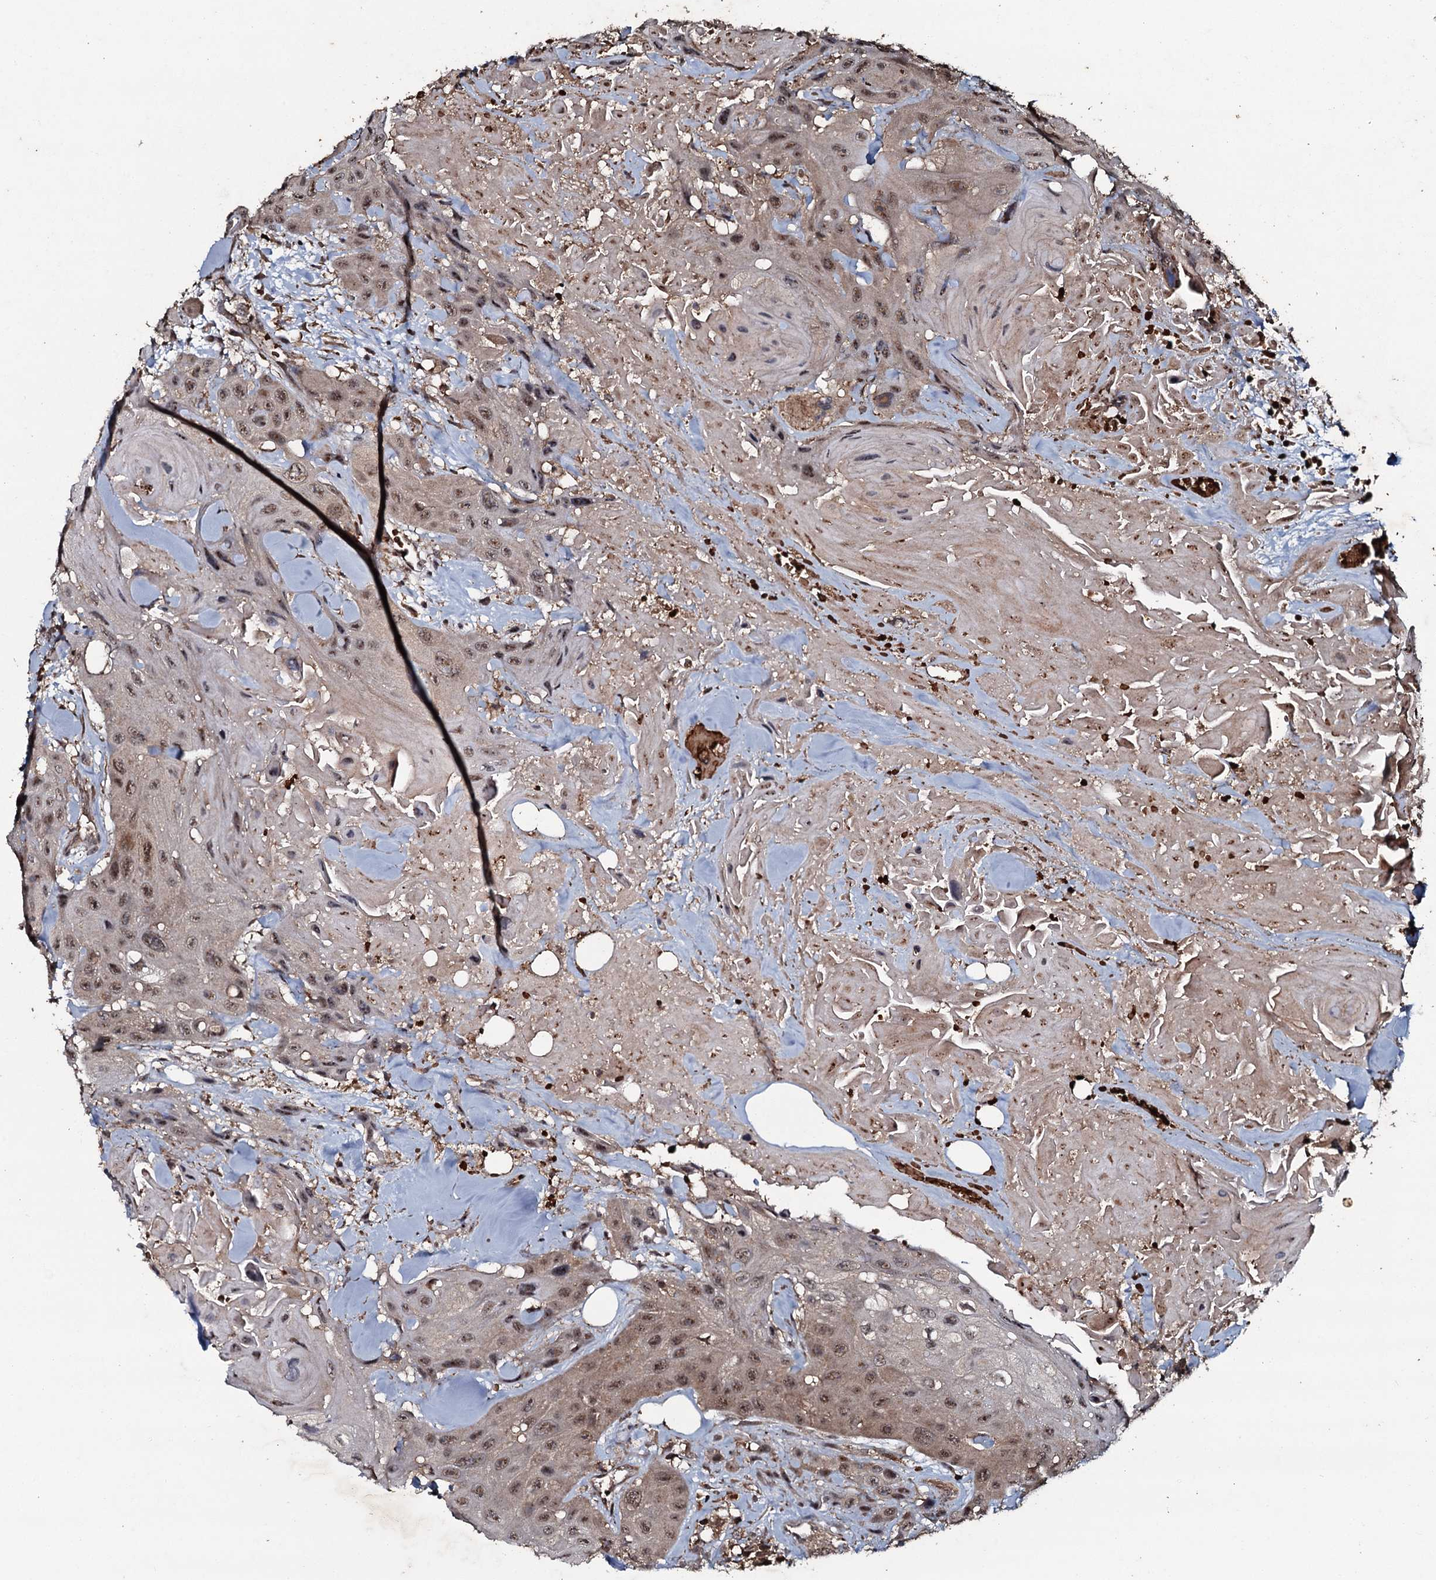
{"staining": {"intensity": "moderate", "quantity": ">75%", "location": "nuclear"}, "tissue": "head and neck cancer", "cell_type": "Tumor cells", "image_type": "cancer", "snomed": [{"axis": "morphology", "description": "Squamous cell carcinoma, NOS"}, {"axis": "topography", "description": "Head-Neck"}], "caption": "Squamous cell carcinoma (head and neck) stained for a protein (brown) shows moderate nuclear positive expression in approximately >75% of tumor cells.", "gene": "ADGRG3", "patient": {"sex": "male", "age": 81}}